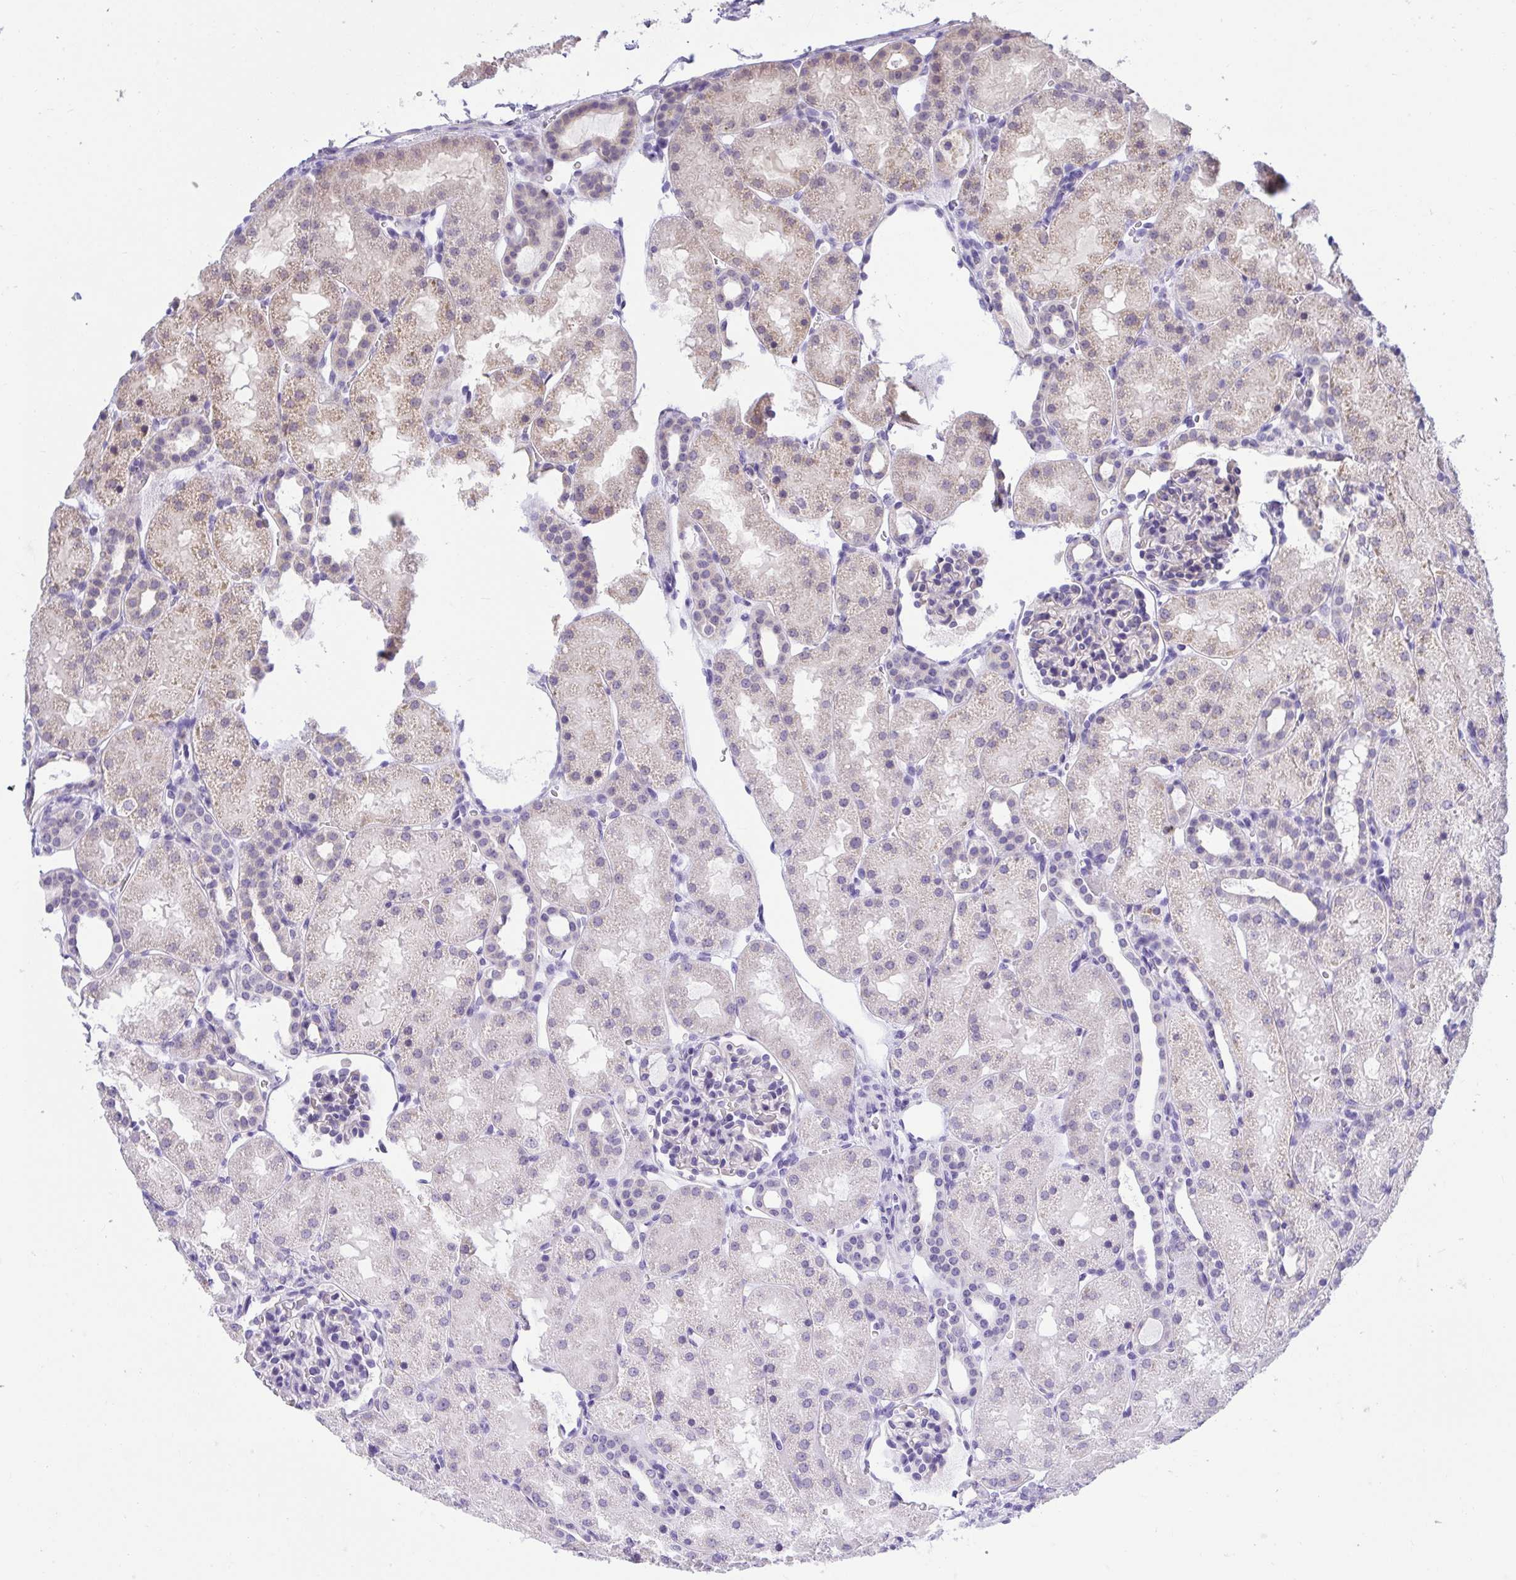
{"staining": {"intensity": "moderate", "quantity": "25%-75%", "location": "cytoplasmic/membranous"}, "tissue": "kidney", "cell_type": "Cells in glomeruli", "image_type": "normal", "snomed": [{"axis": "morphology", "description": "Normal tissue, NOS"}, {"axis": "topography", "description": "Kidney"}], "caption": "High-magnification brightfield microscopy of normal kidney stained with DAB (brown) and counterstained with hematoxylin (blue). cells in glomeruli exhibit moderate cytoplasmic/membranous expression is seen in approximately25%-75% of cells.", "gene": "PPP1CA", "patient": {"sex": "male", "age": 2}}